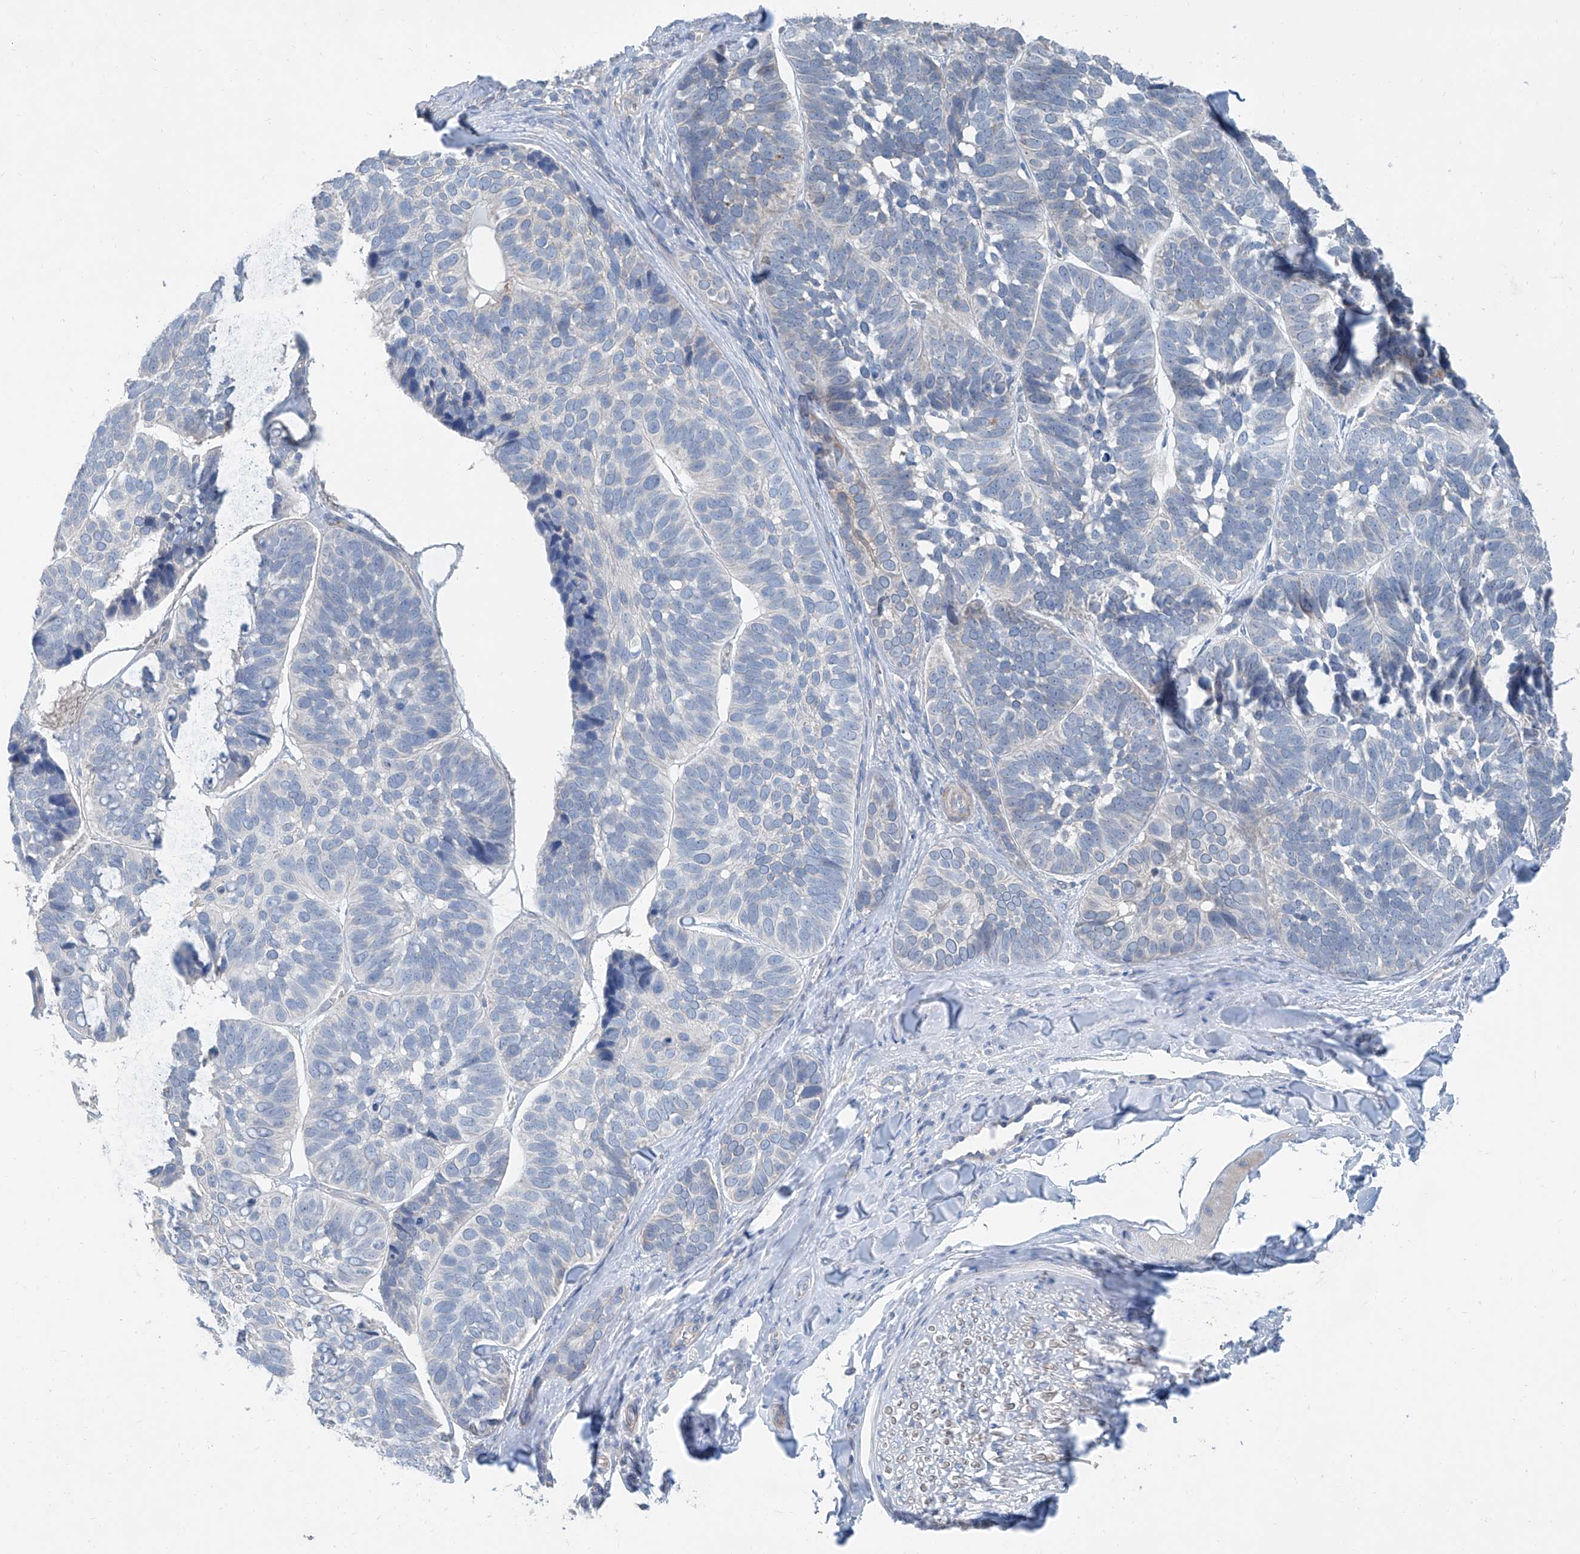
{"staining": {"intensity": "negative", "quantity": "none", "location": "none"}, "tissue": "skin cancer", "cell_type": "Tumor cells", "image_type": "cancer", "snomed": [{"axis": "morphology", "description": "Basal cell carcinoma"}, {"axis": "topography", "description": "Skin"}], "caption": "Tumor cells are negative for brown protein staining in skin basal cell carcinoma. Brightfield microscopy of IHC stained with DAB (3,3'-diaminobenzidine) (brown) and hematoxylin (blue), captured at high magnification.", "gene": "ANKRD34A", "patient": {"sex": "male", "age": 62}}